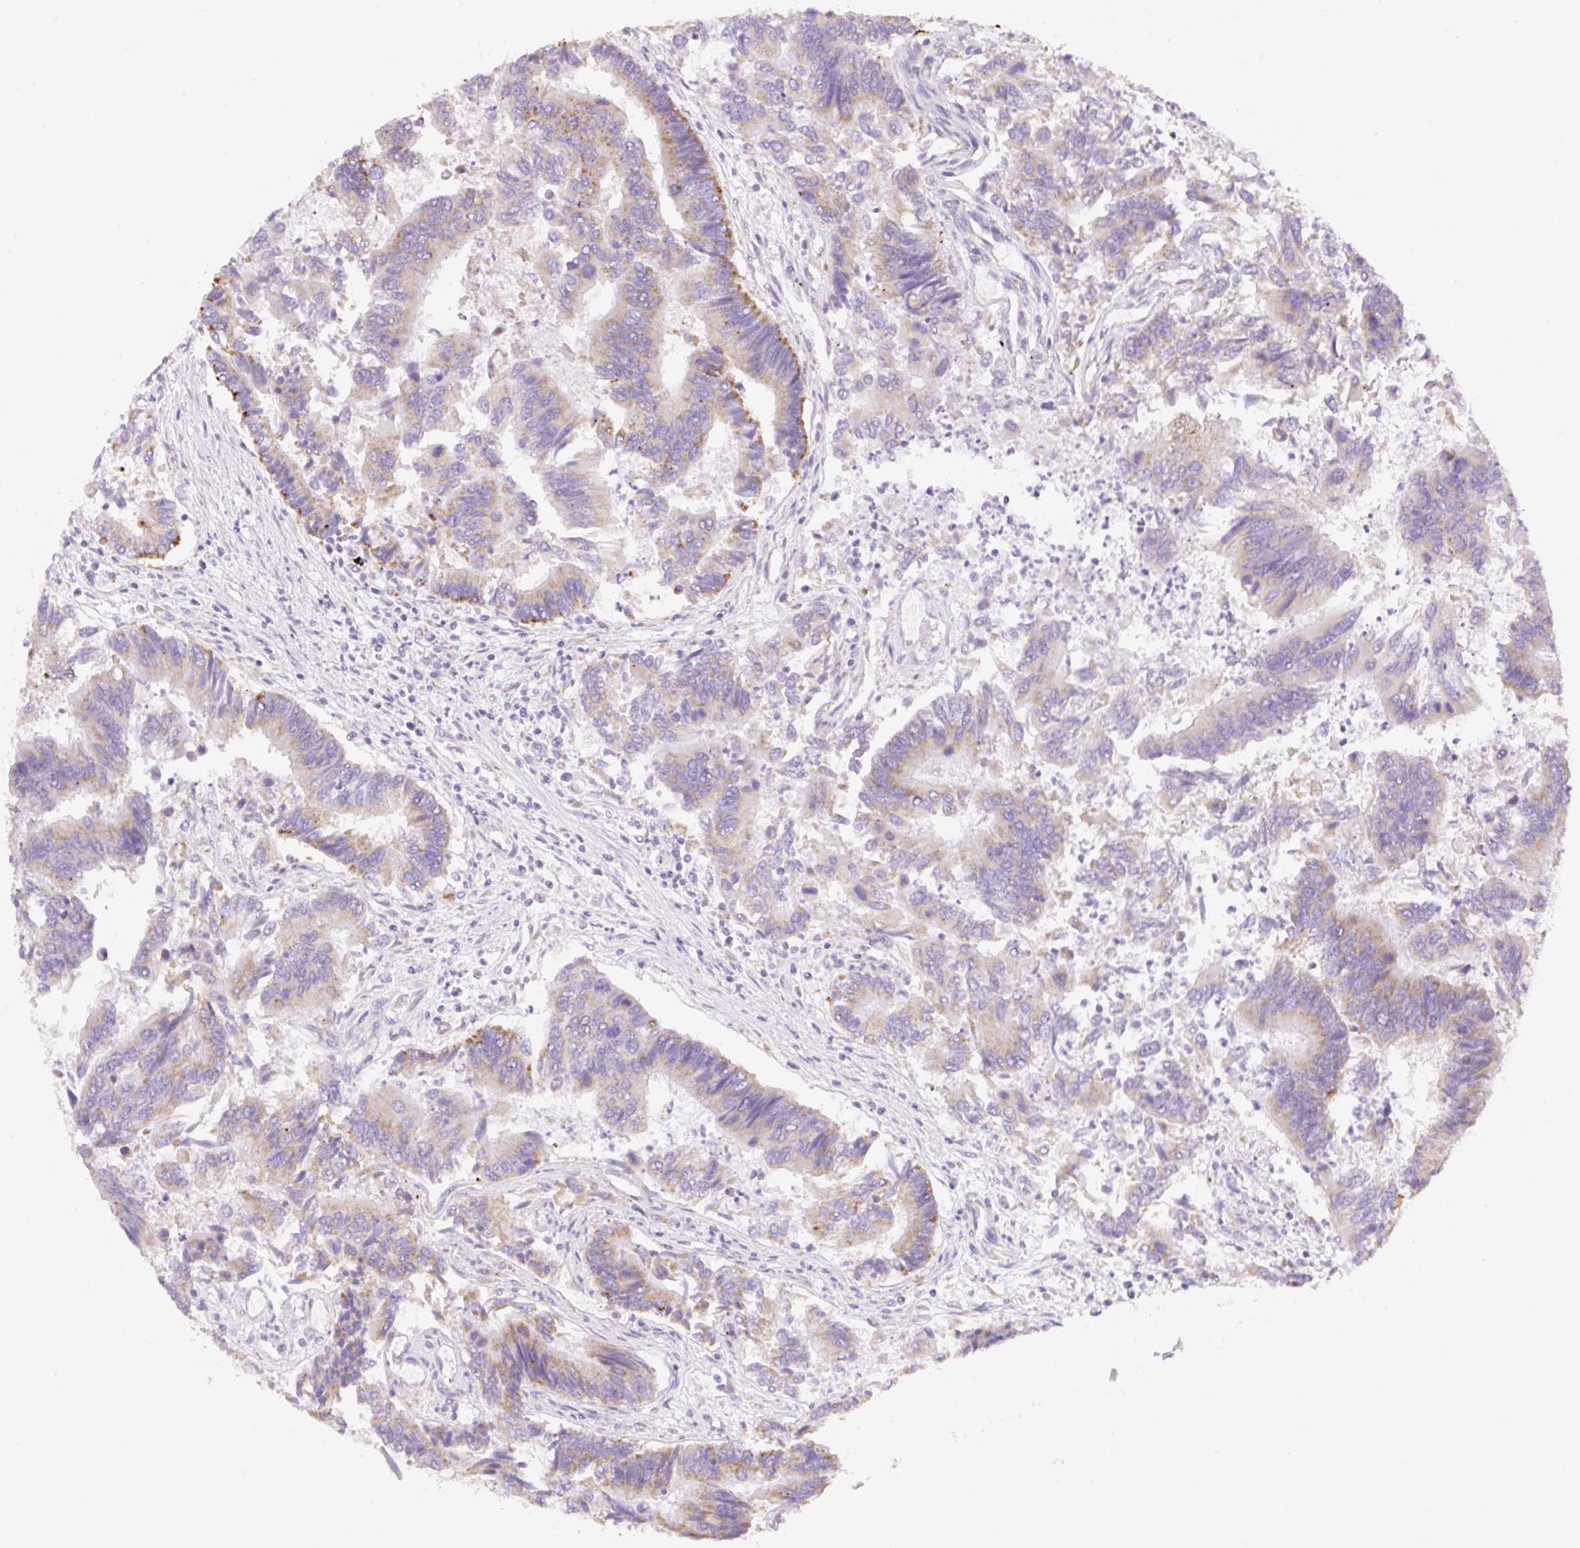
{"staining": {"intensity": "moderate", "quantity": "25%-75%", "location": "cytoplasmic/membranous"}, "tissue": "colorectal cancer", "cell_type": "Tumor cells", "image_type": "cancer", "snomed": [{"axis": "morphology", "description": "Adenocarcinoma, NOS"}, {"axis": "topography", "description": "Colon"}], "caption": "Protein positivity by immunohistochemistry displays moderate cytoplasmic/membranous staining in about 25%-75% of tumor cells in colorectal adenocarcinoma. (IHC, brightfield microscopy, high magnification).", "gene": "CLEC3A", "patient": {"sex": "female", "age": 67}}